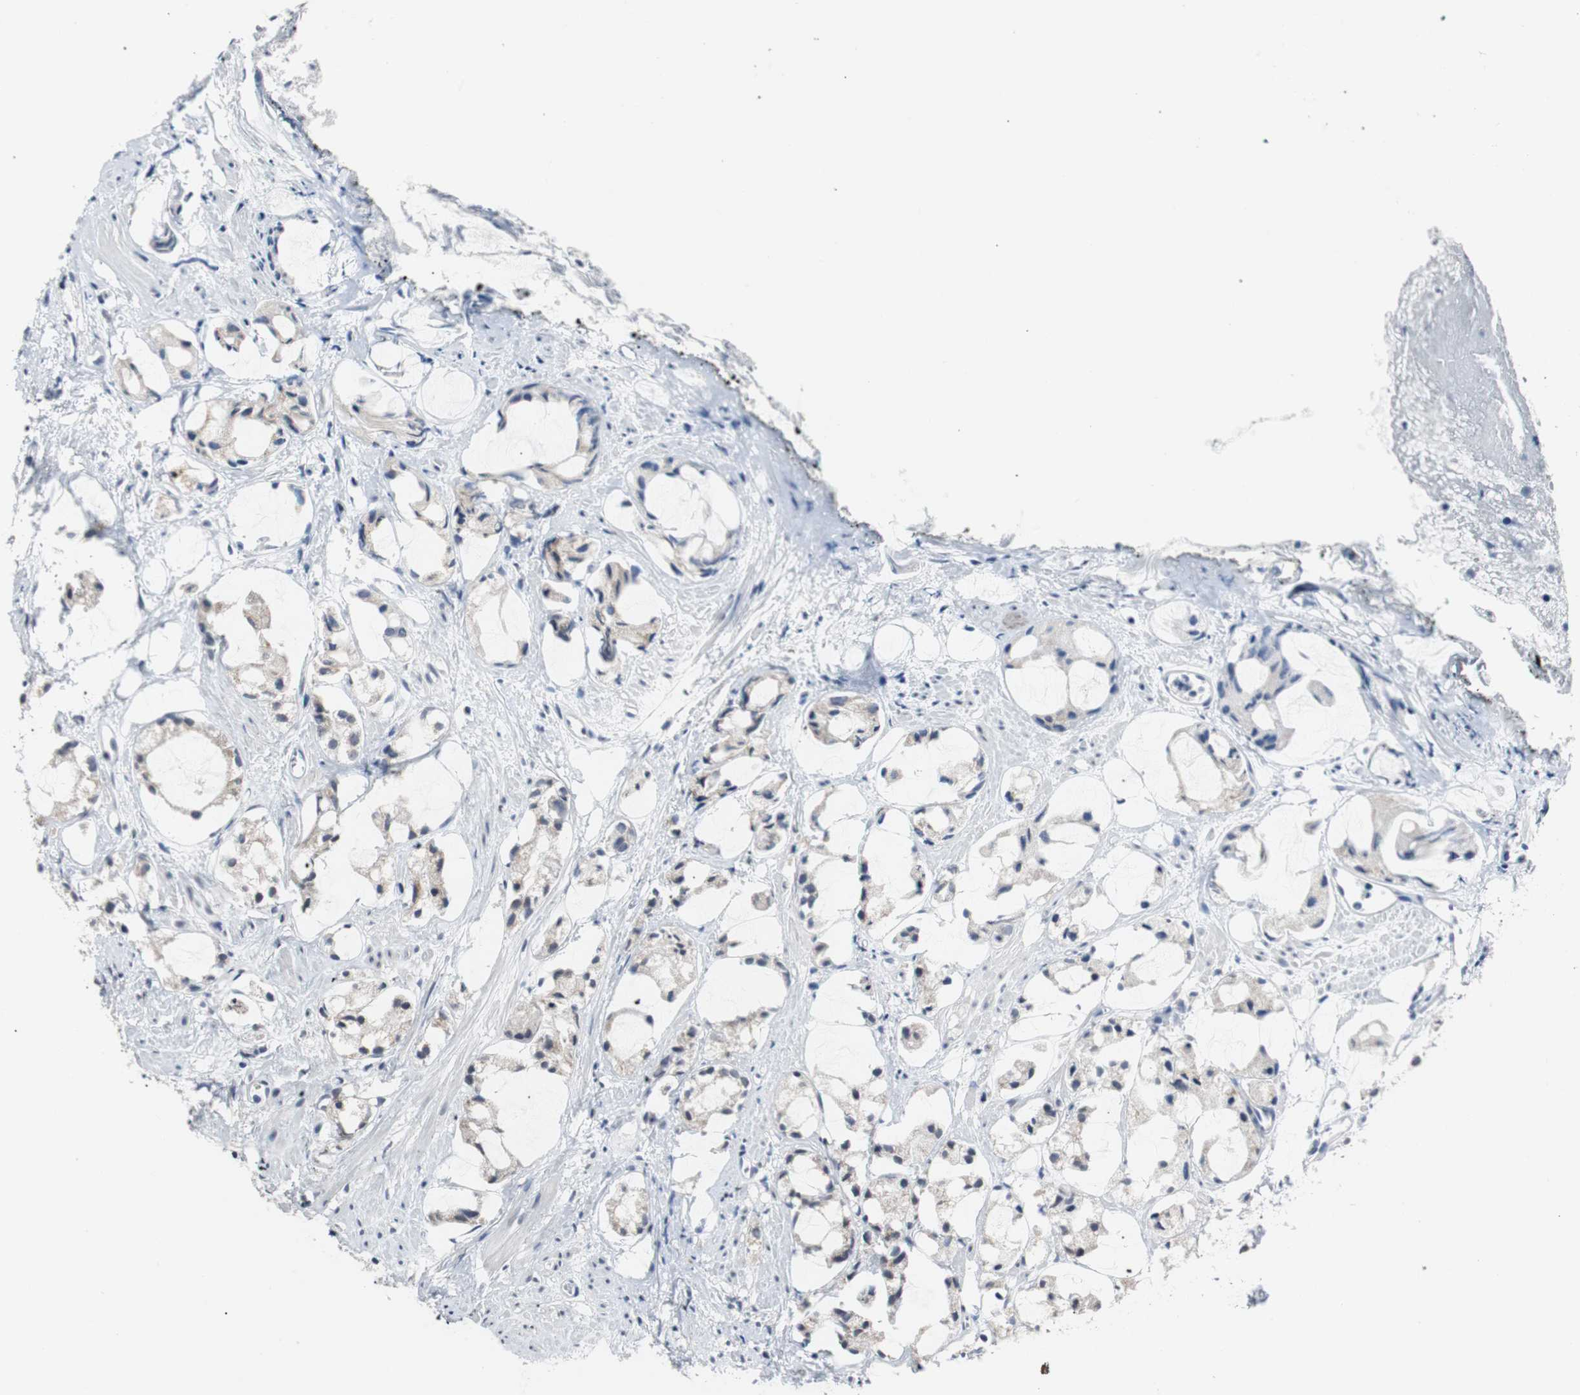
{"staining": {"intensity": "weak", "quantity": "<25%", "location": "cytoplasmic/membranous"}, "tissue": "prostate cancer", "cell_type": "Tumor cells", "image_type": "cancer", "snomed": [{"axis": "morphology", "description": "Adenocarcinoma, High grade"}, {"axis": "topography", "description": "Prostate"}], "caption": "A histopathology image of prostate cancer stained for a protein exhibits no brown staining in tumor cells.", "gene": "SOX30", "patient": {"sex": "male", "age": 85}}